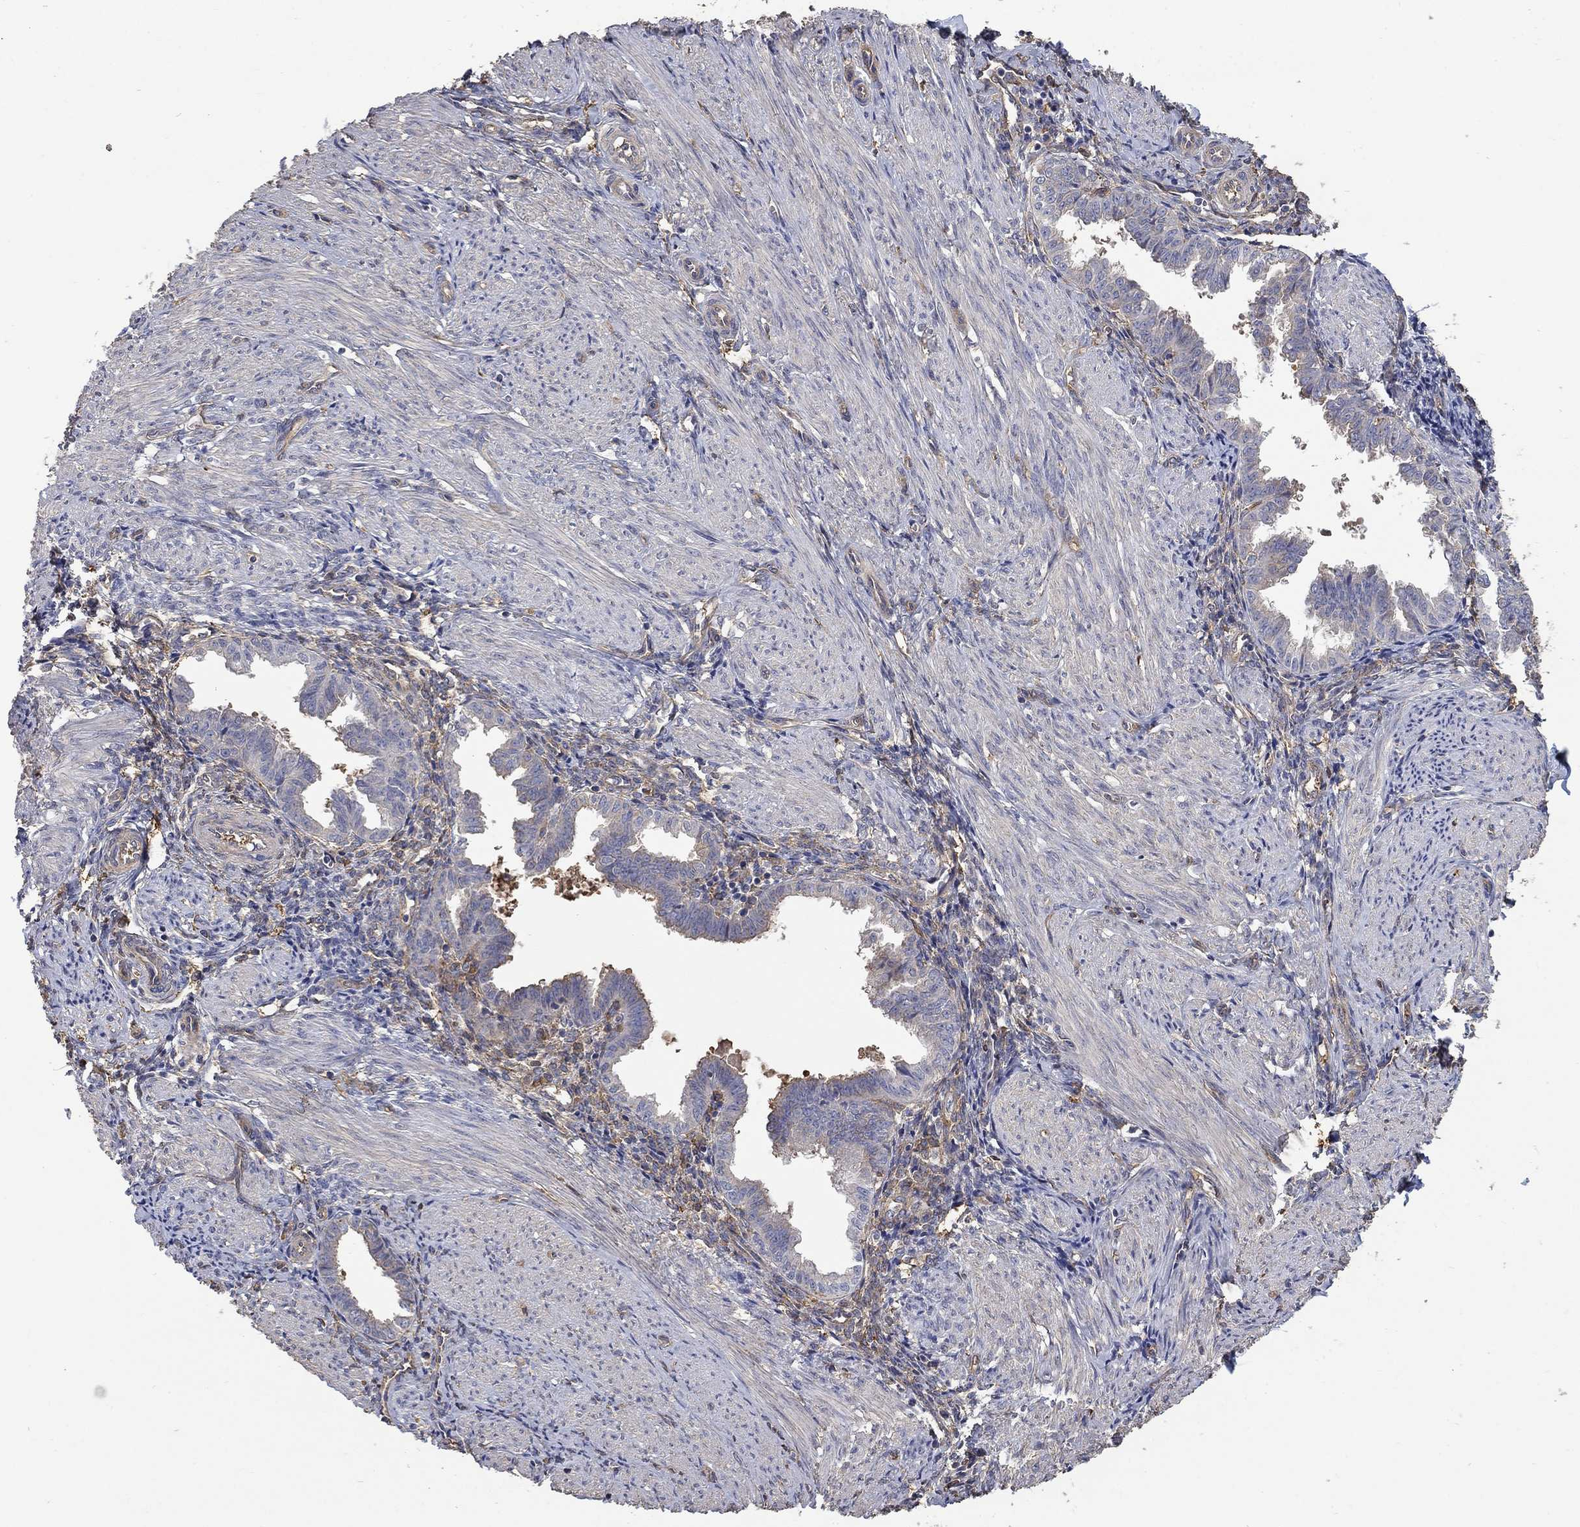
{"staining": {"intensity": "weak", "quantity": "25%-75%", "location": "cytoplasmic/membranous"}, "tissue": "endometrium", "cell_type": "Cells in endometrial stroma", "image_type": "normal", "snomed": [{"axis": "morphology", "description": "Normal tissue, NOS"}, {"axis": "topography", "description": "Endometrium"}], "caption": "The immunohistochemical stain shows weak cytoplasmic/membranous expression in cells in endometrial stroma of unremarkable endometrium.", "gene": "DPYSL2", "patient": {"sex": "female", "age": 37}}